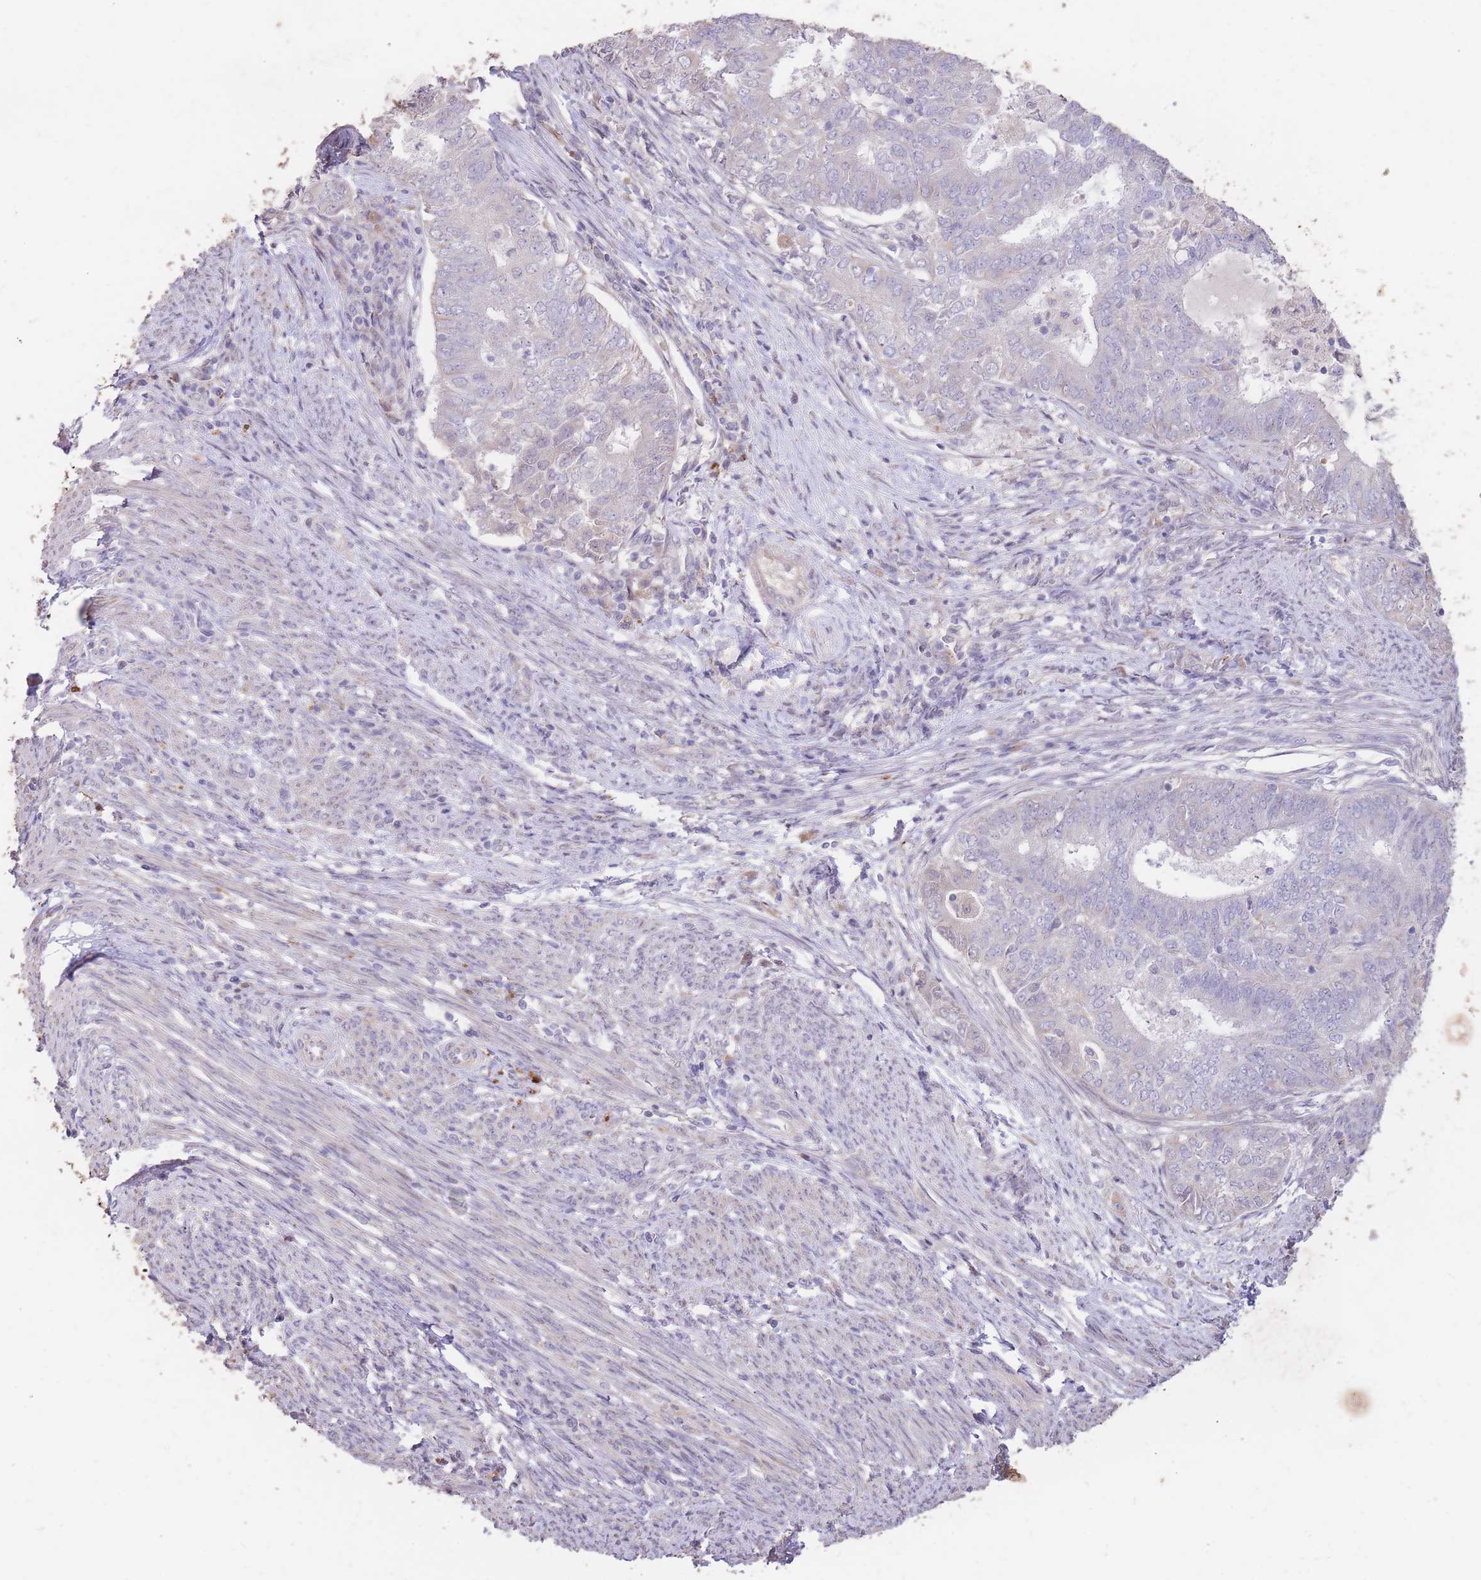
{"staining": {"intensity": "negative", "quantity": "none", "location": "none"}, "tissue": "endometrial cancer", "cell_type": "Tumor cells", "image_type": "cancer", "snomed": [{"axis": "morphology", "description": "Adenocarcinoma, NOS"}, {"axis": "topography", "description": "Endometrium"}], "caption": "The image demonstrates no significant positivity in tumor cells of endometrial cancer (adenocarcinoma). (DAB immunohistochemistry, high magnification).", "gene": "RGS14", "patient": {"sex": "female", "age": 62}}